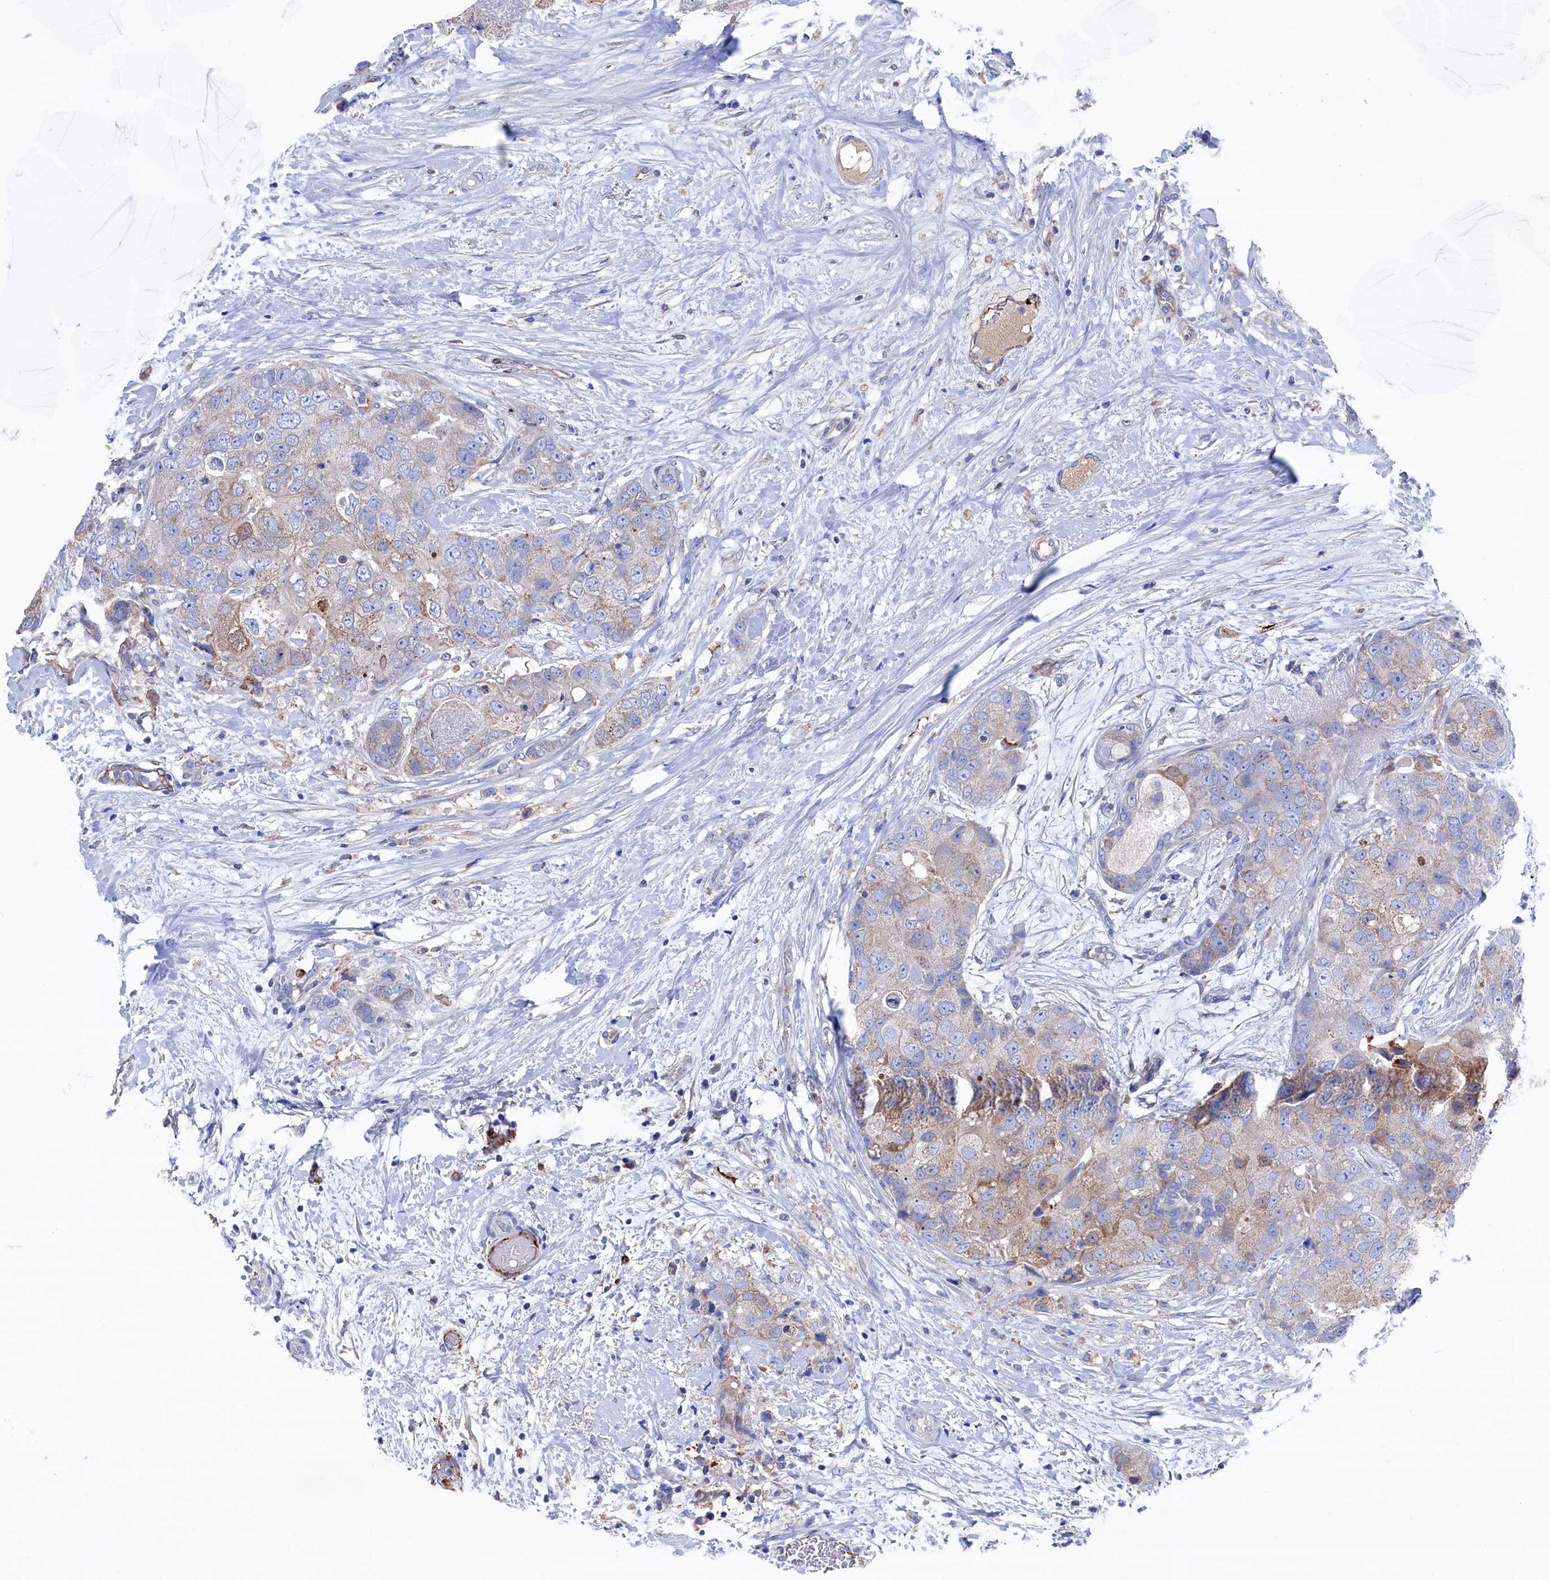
{"staining": {"intensity": "weak", "quantity": "25%-75%", "location": "cytoplasmic/membranous"}, "tissue": "breast cancer", "cell_type": "Tumor cells", "image_type": "cancer", "snomed": [{"axis": "morphology", "description": "Duct carcinoma"}, {"axis": "topography", "description": "Breast"}], "caption": "A low amount of weak cytoplasmic/membranous positivity is present in about 25%-75% of tumor cells in breast cancer tissue.", "gene": "C12orf73", "patient": {"sex": "female", "age": 62}}